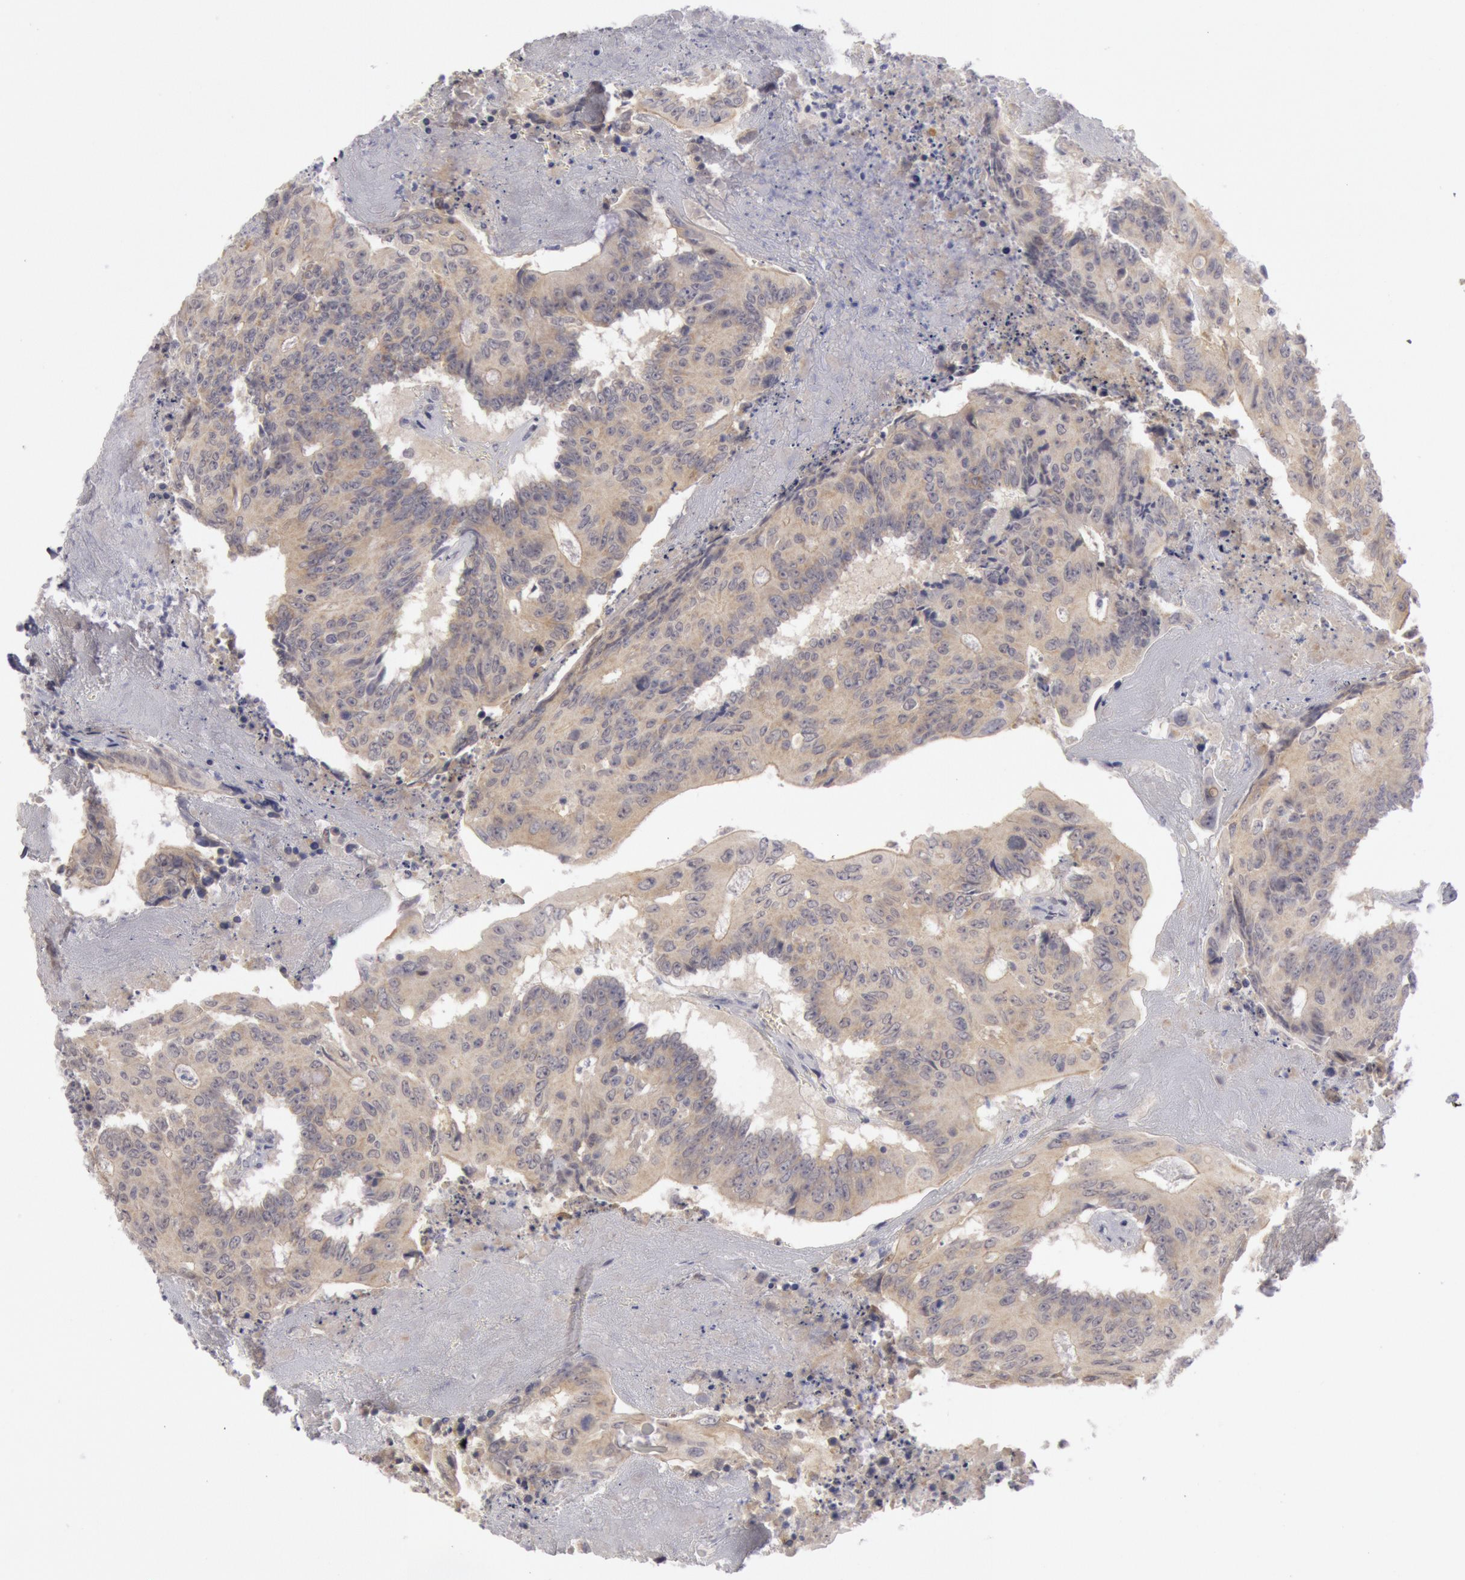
{"staining": {"intensity": "weak", "quantity": ">75%", "location": "cytoplasmic/membranous"}, "tissue": "colorectal cancer", "cell_type": "Tumor cells", "image_type": "cancer", "snomed": [{"axis": "morphology", "description": "Adenocarcinoma, NOS"}, {"axis": "topography", "description": "Colon"}], "caption": "DAB immunohistochemical staining of colorectal adenocarcinoma exhibits weak cytoplasmic/membranous protein expression in about >75% of tumor cells.", "gene": "JOSD1", "patient": {"sex": "male", "age": 65}}